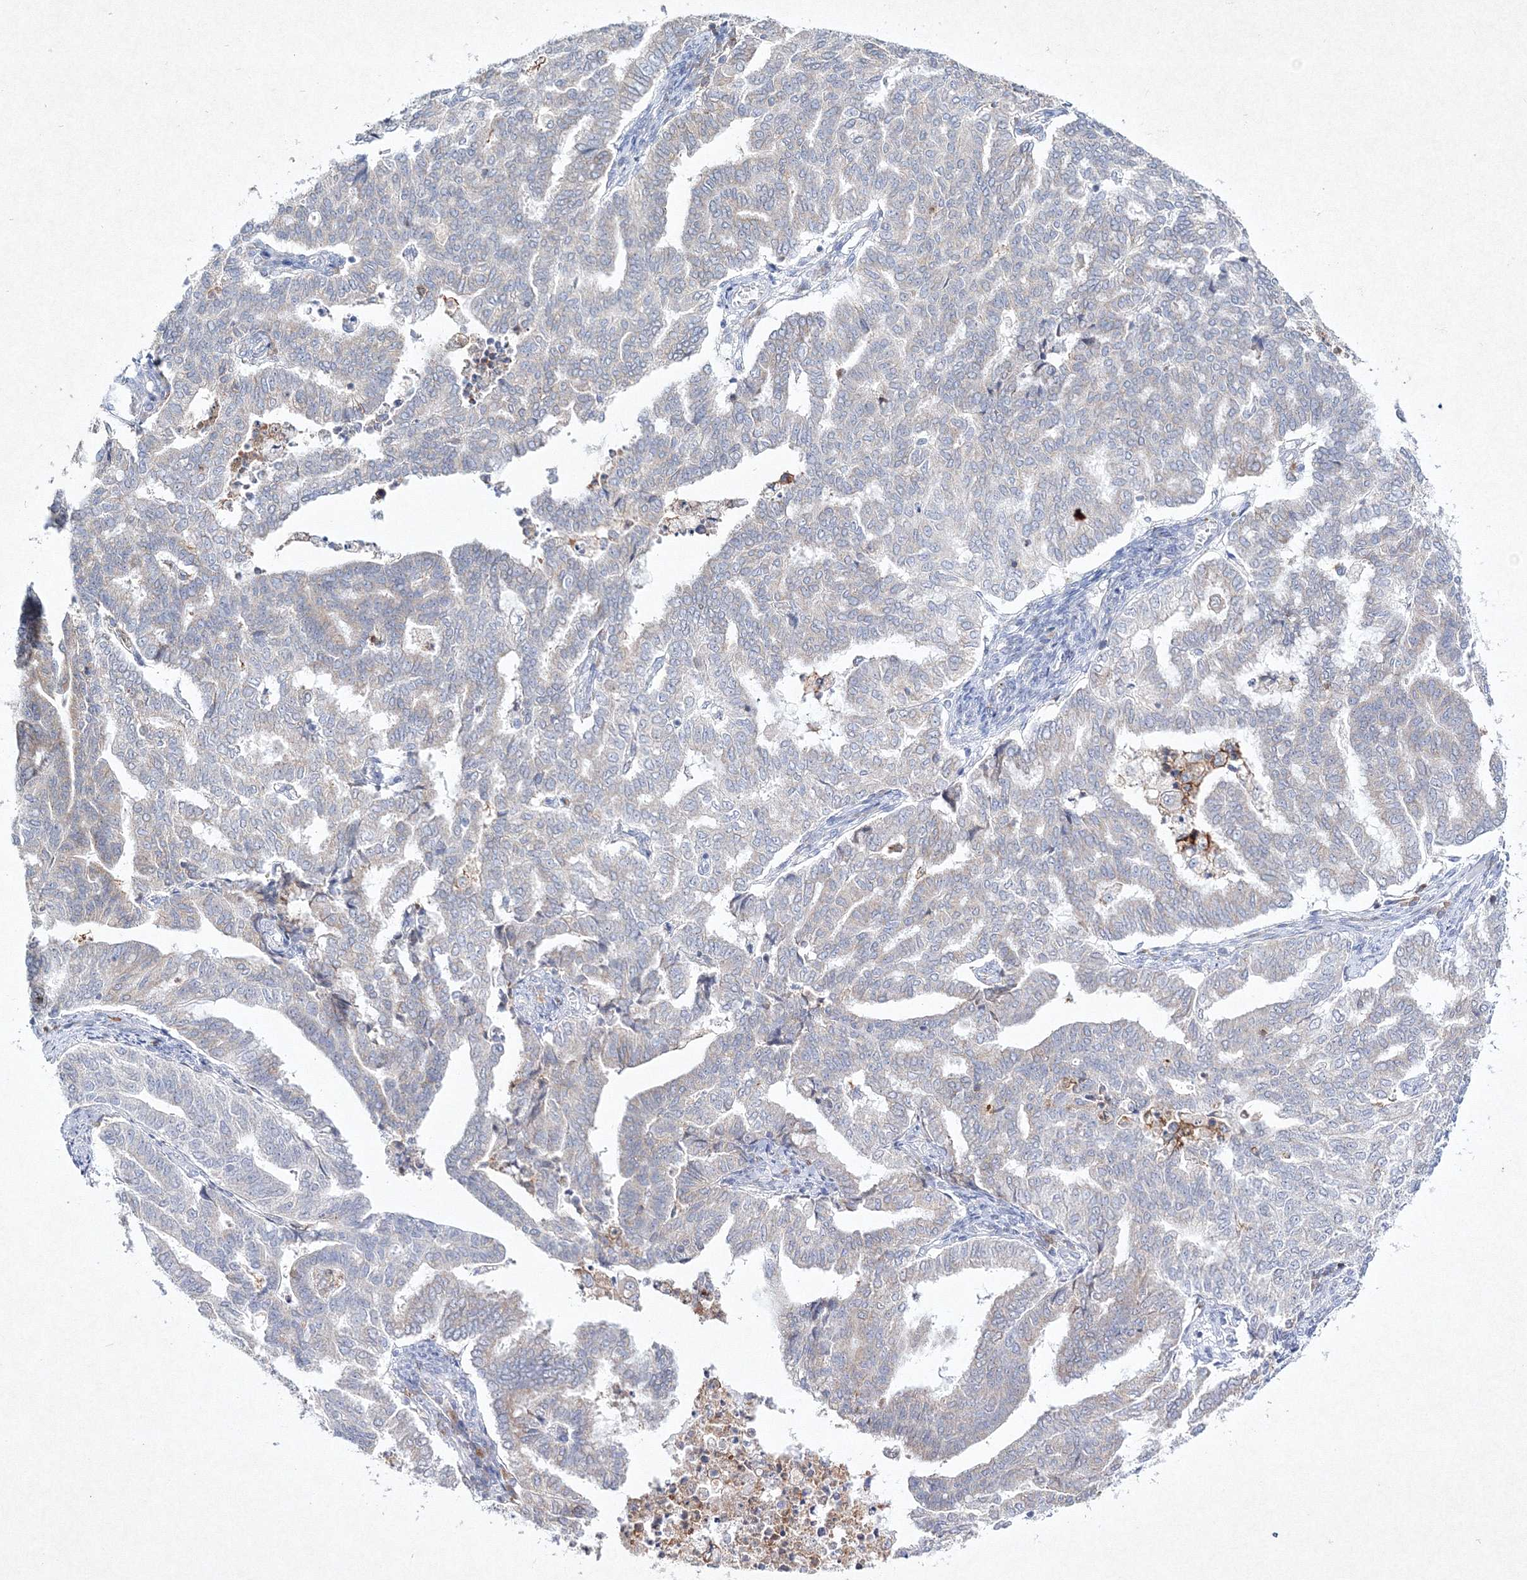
{"staining": {"intensity": "negative", "quantity": "none", "location": "none"}, "tissue": "endometrial cancer", "cell_type": "Tumor cells", "image_type": "cancer", "snomed": [{"axis": "morphology", "description": "Adenocarcinoma, NOS"}, {"axis": "topography", "description": "Endometrium"}], "caption": "Tumor cells show no significant positivity in adenocarcinoma (endometrial). (Stains: DAB (3,3'-diaminobenzidine) IHC with hematoxylin counter stain, Microscopy: brightfield microscopy at high magnification).", "gene": "HCST", "patient": {"sex": "female", "age": 79}}